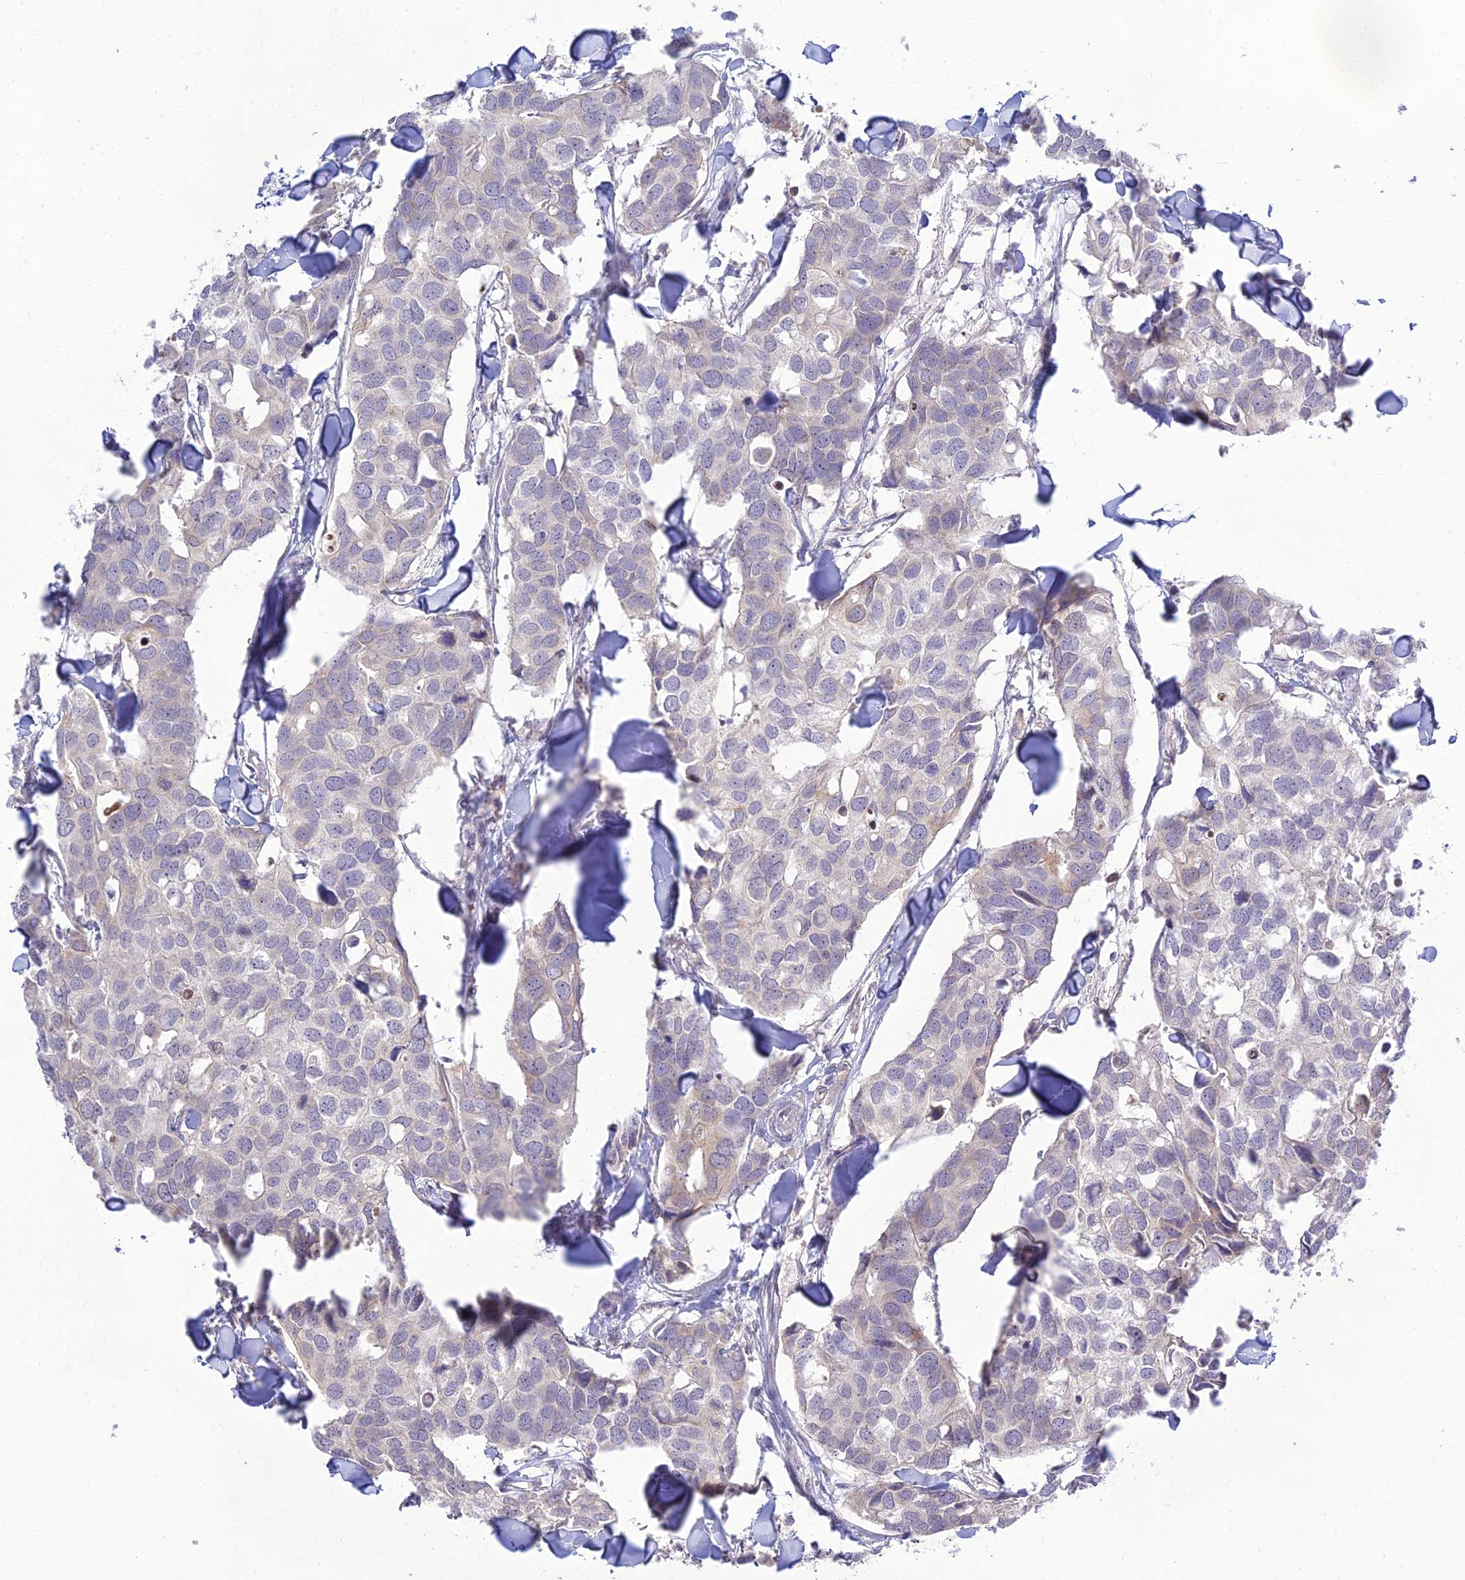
{"staining": {"intensity": "negative", "quantity": "none", "location": "none"}, "tissue": "breast cancer", "cell_type": "Tumor cells", "image_type": "cancer", "snomed": [{"axis": "morphology", "description": "Duct carcinoma"}, {"axis": "topography", "description": "Breast"}], "caption": "This is a image of immunohistochemistry (IHC) staining of intraductal carcinoma (breast), which shows no positivity in tumor cells.", "gene": "TMEM40", "patient": {"sex": "female", "age": 83}}